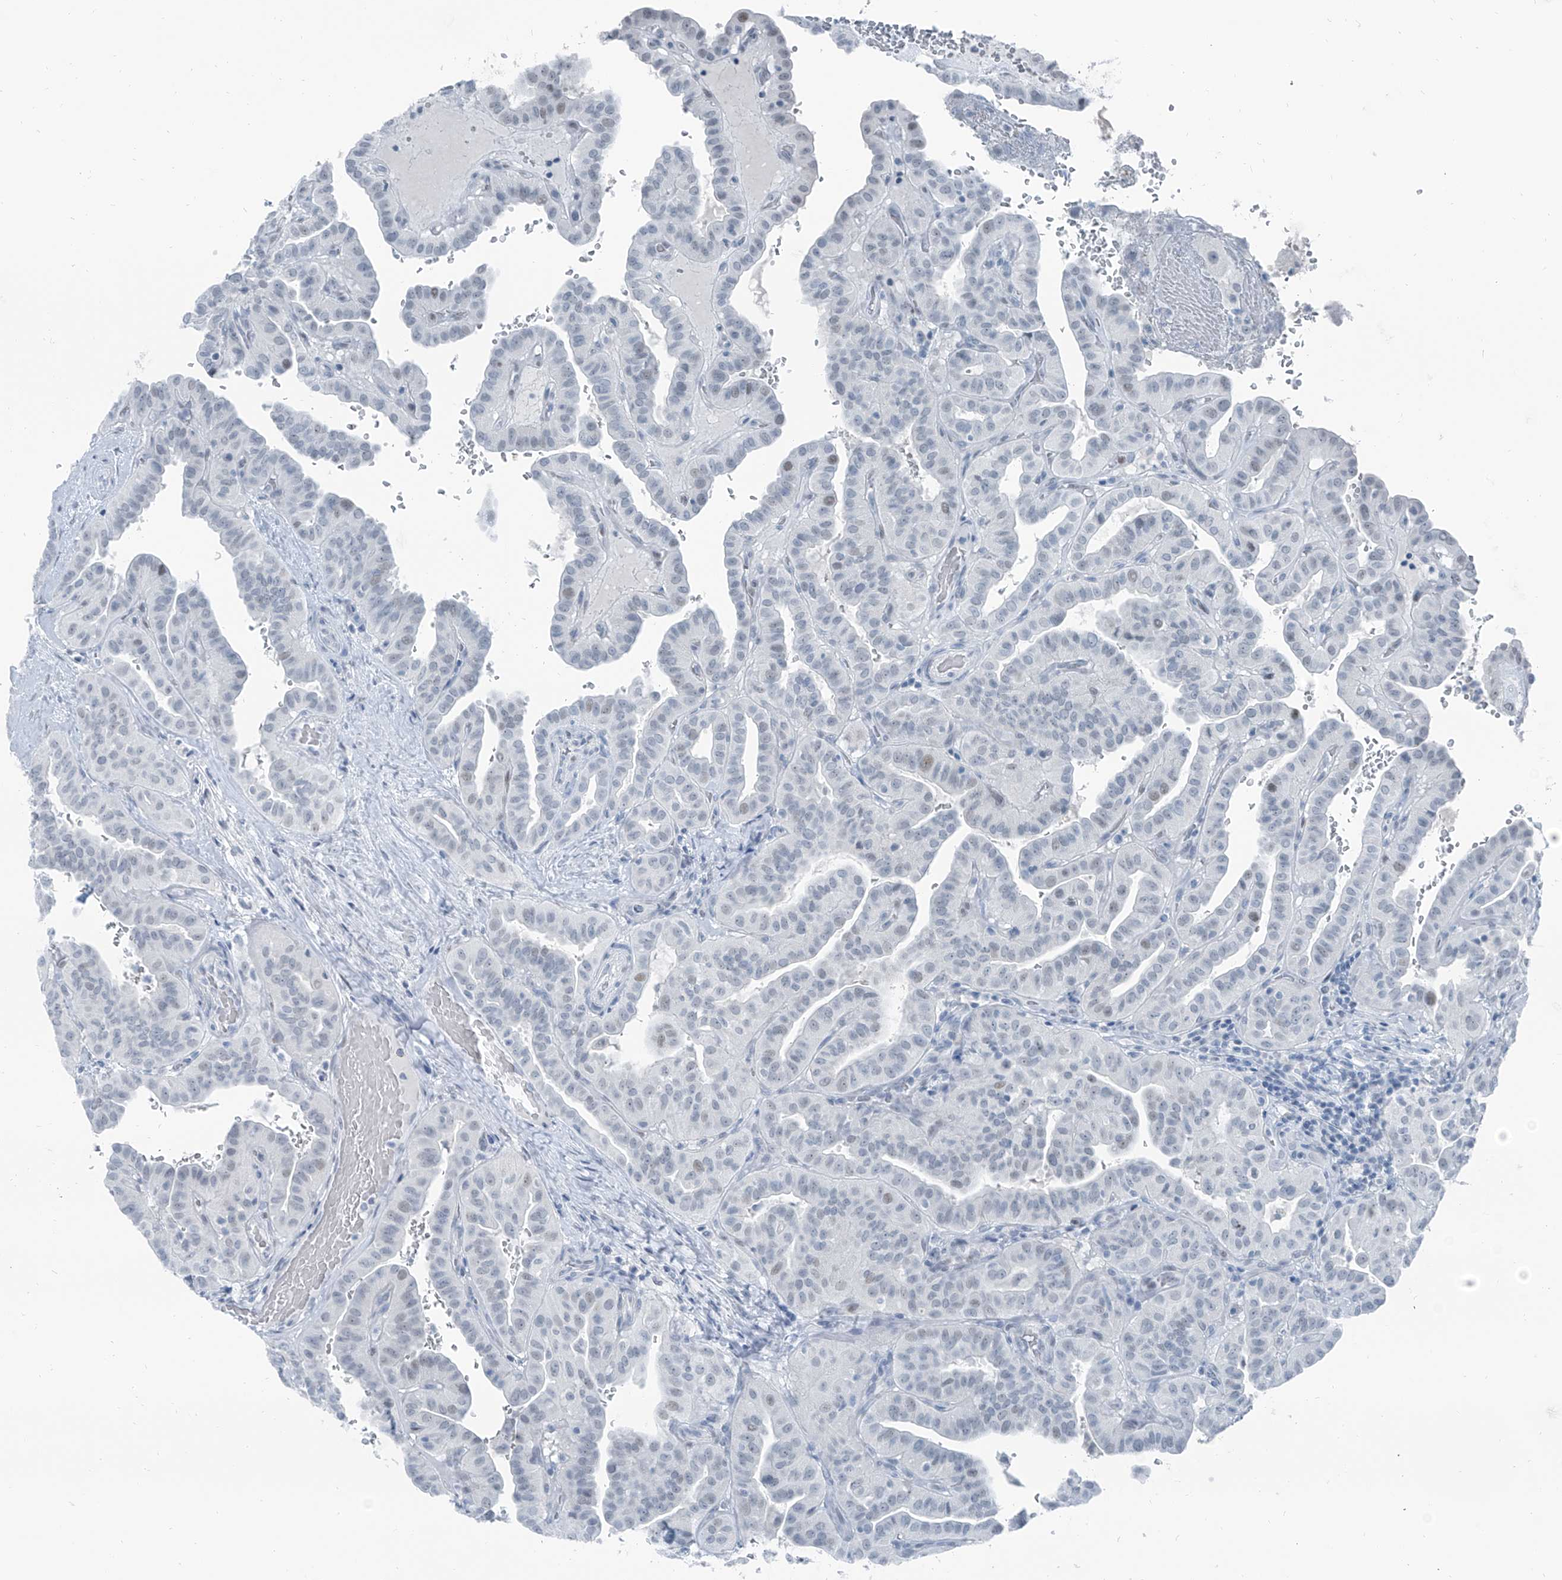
{"staining": {"intensity": "weak", "quantity": "<25%", "location": "nuclear"}, "tissue": "thyroid cancer", "cell_type": "Tumor cells", "image_type": "cancer", "snomed": [{"axis": "morphology", "description": "Papillary adenocarcinoma, NOS"}, {"axis": "topography", "description": "Thyroid gland"}], "caption": "This is an immunohistochemistry micrograph of thyroid cancer (papillary adenocarcinoma). There is no staining in tumor cells.", "gene": "RGN", "patient": {"sex": "male", "age": 77}}